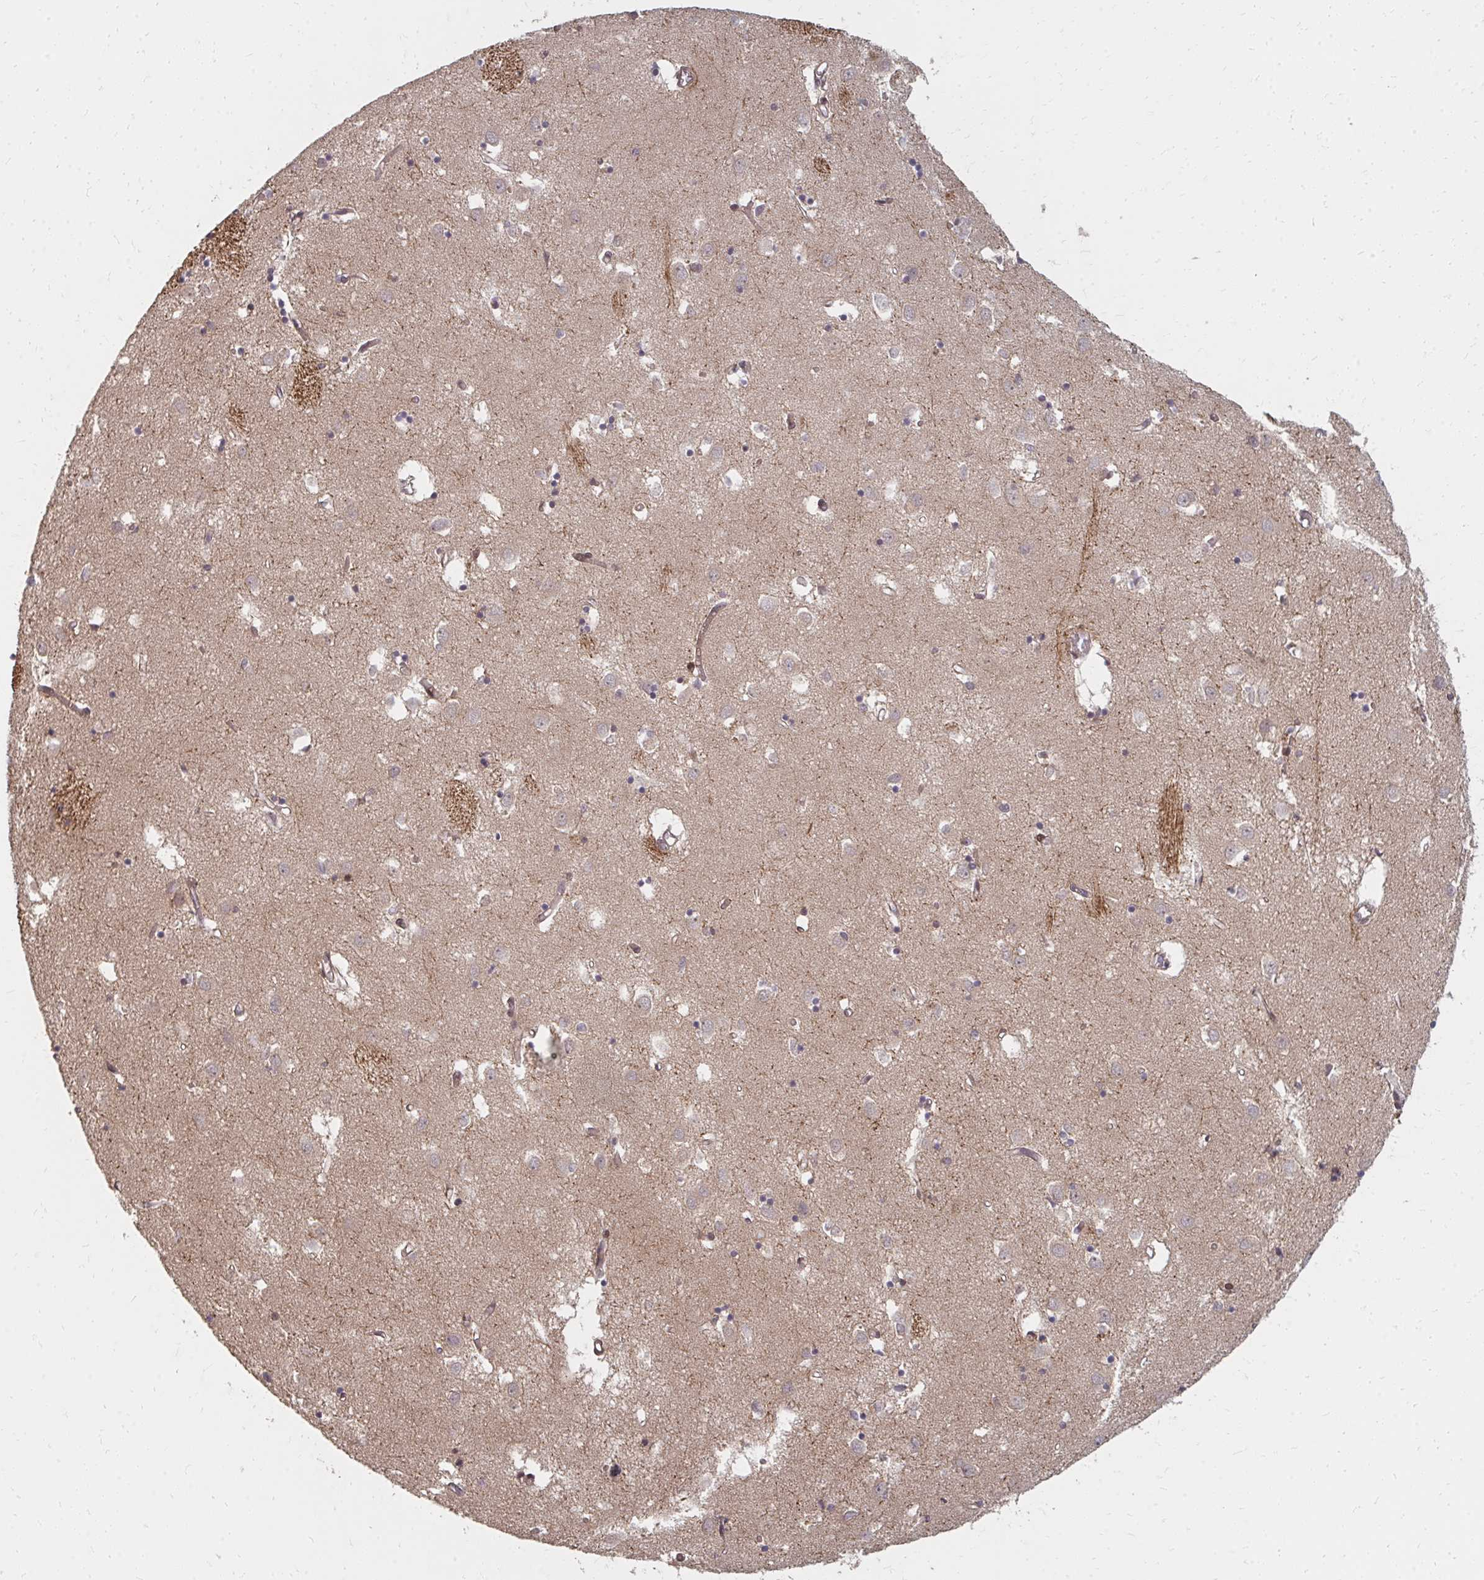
{"staining": {"intensity": "negative", "quantity": "none", "location": "none"}, "tissue": "caudate", "cell_type": "Glial cells", "image_type": "normal", "snomed": [{"axis": "morphology", "description": "Normal tissue, NOS"}, {"axis": "topography", "description": "Lateral ventricle wall"}], "caption": "IHC micrograph of benign caudate stained for a protein (brown), which reveals no staining in glial cells.", "gene": "ZNF285", "patient": {"sex": "male", "age": 70}}